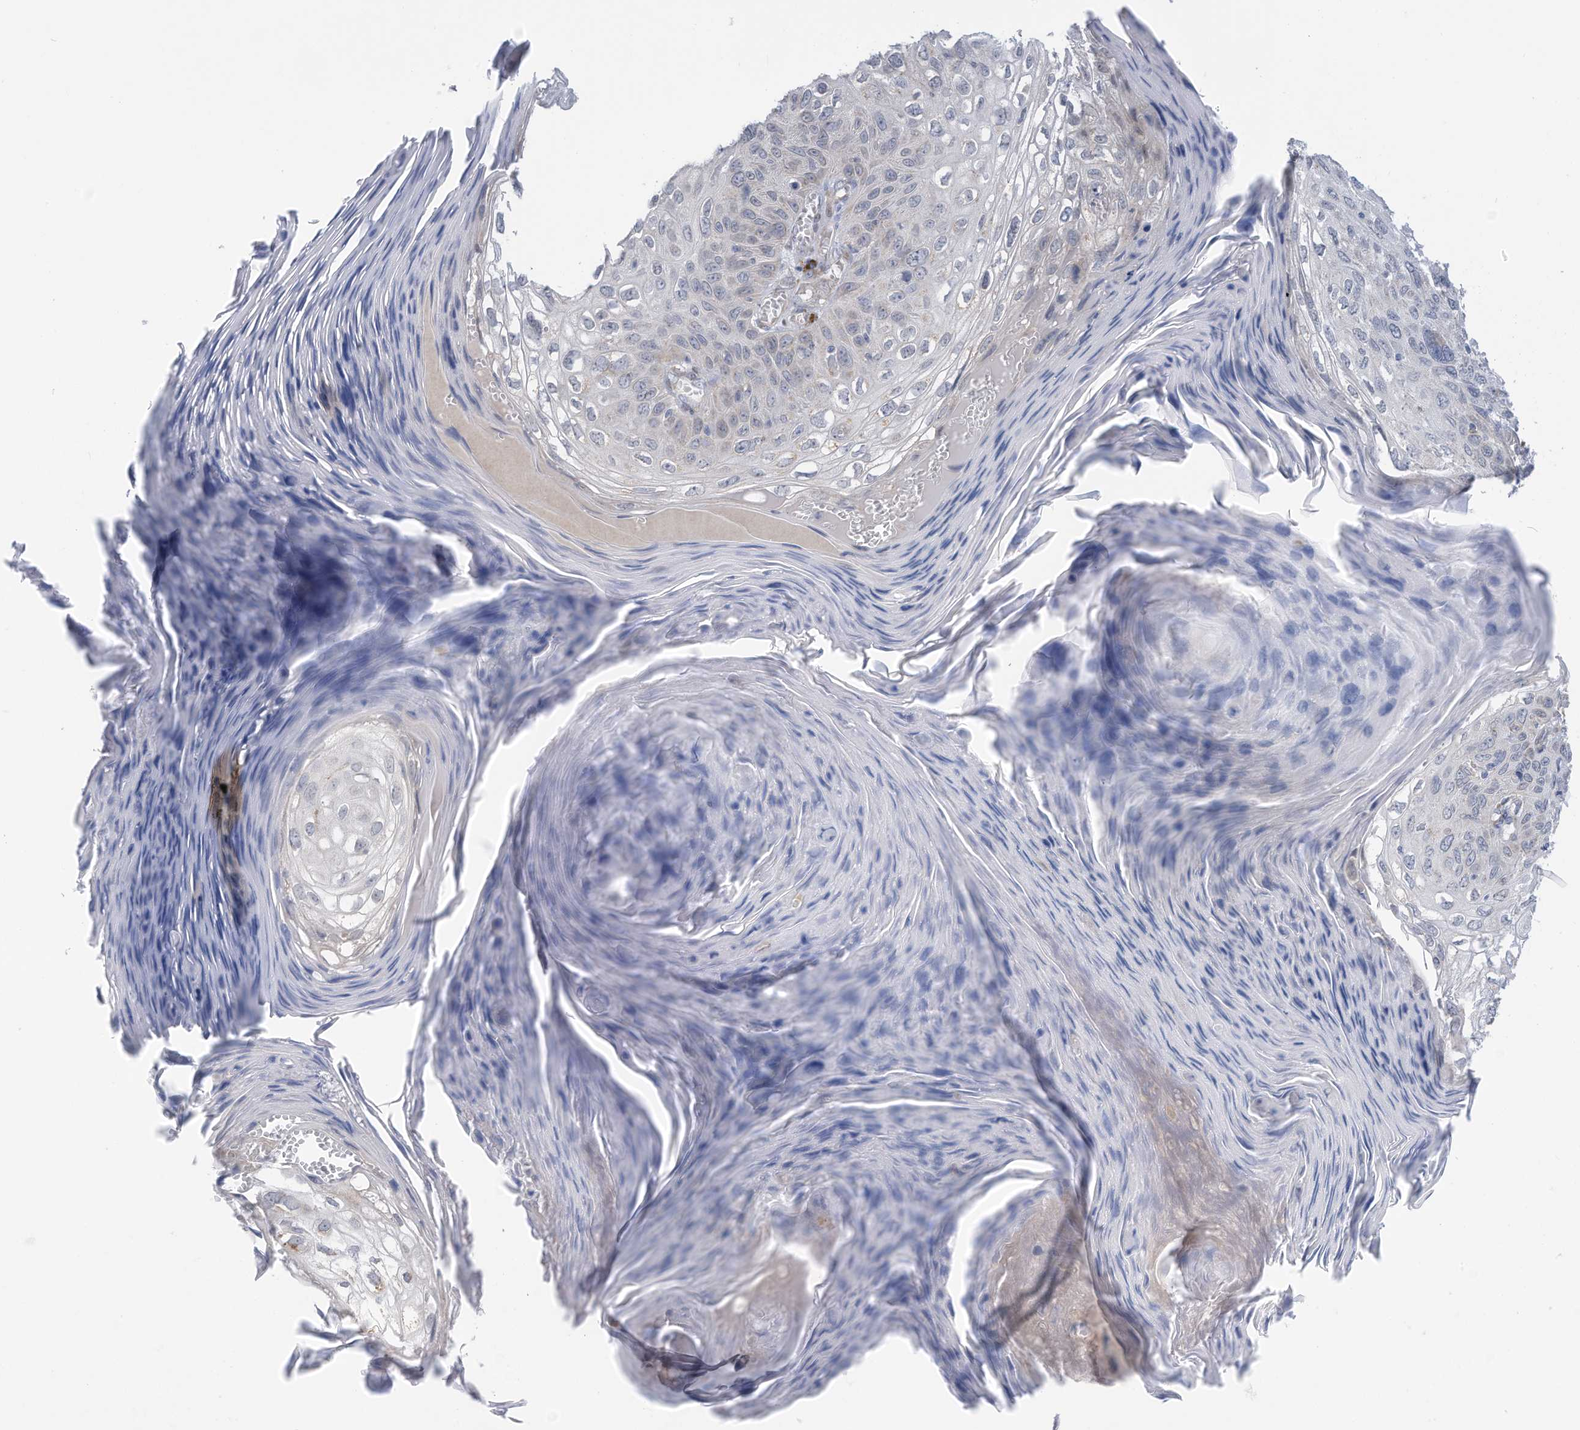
{"staining": {"intensity": "negative", "quantity": "none", "location": "none"}, "tissue": "skin cancer", "cell_type": "Tumor cells", "image_type": "cancer", "snomed": [{"axis": "morphology", "description": "Squamous cell carcinoma, NOS"}, {"axis": "topography", "description": "Skin"}], "caption": "The immunohistochemistry histopathology image has no significant positivity in tumor cells of squamous cell carcinoma (skin) tissue.", "gene": "ZNF292", "patient": {"sex": "female", "age": 90}}